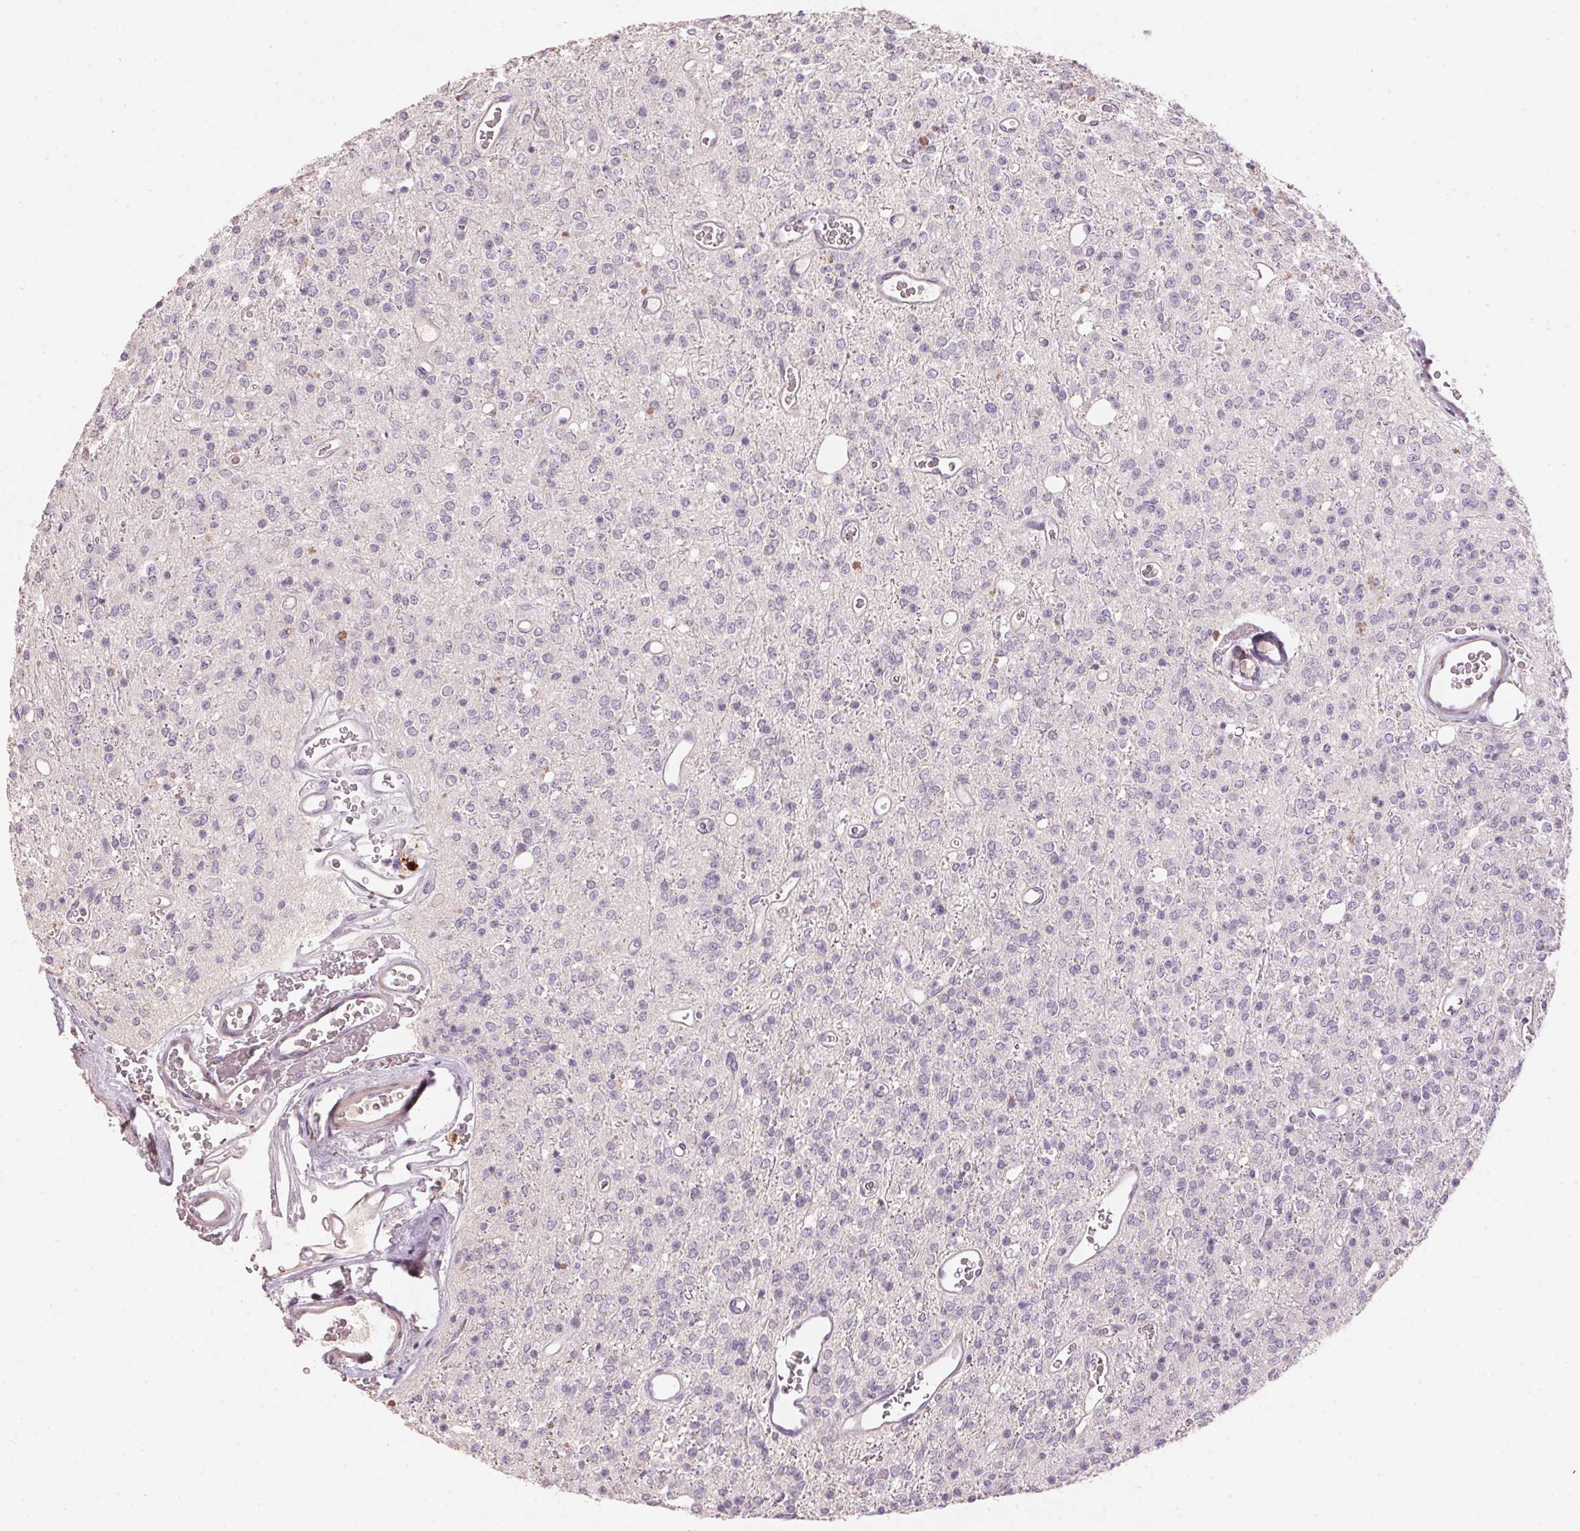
{"staining": {"intensity": "negative", "quantity": "none", "location": "none"}, "tissue": "glioma", "cell_type": "Tumor cells", "image_type": "cancer", "snomed": [{"axis": "morphology", "description": "Glioma, malignant, Low grade"}, {"axis": "topography", "description": "Brain"}], "caption": "The image exhibits no staining of tumor cells in malignant low-grade glioma. (DAB immunohistochemistry, high magnification).", "gene": "LYZL6", "patient": {"sex": "female", "age": 45}}